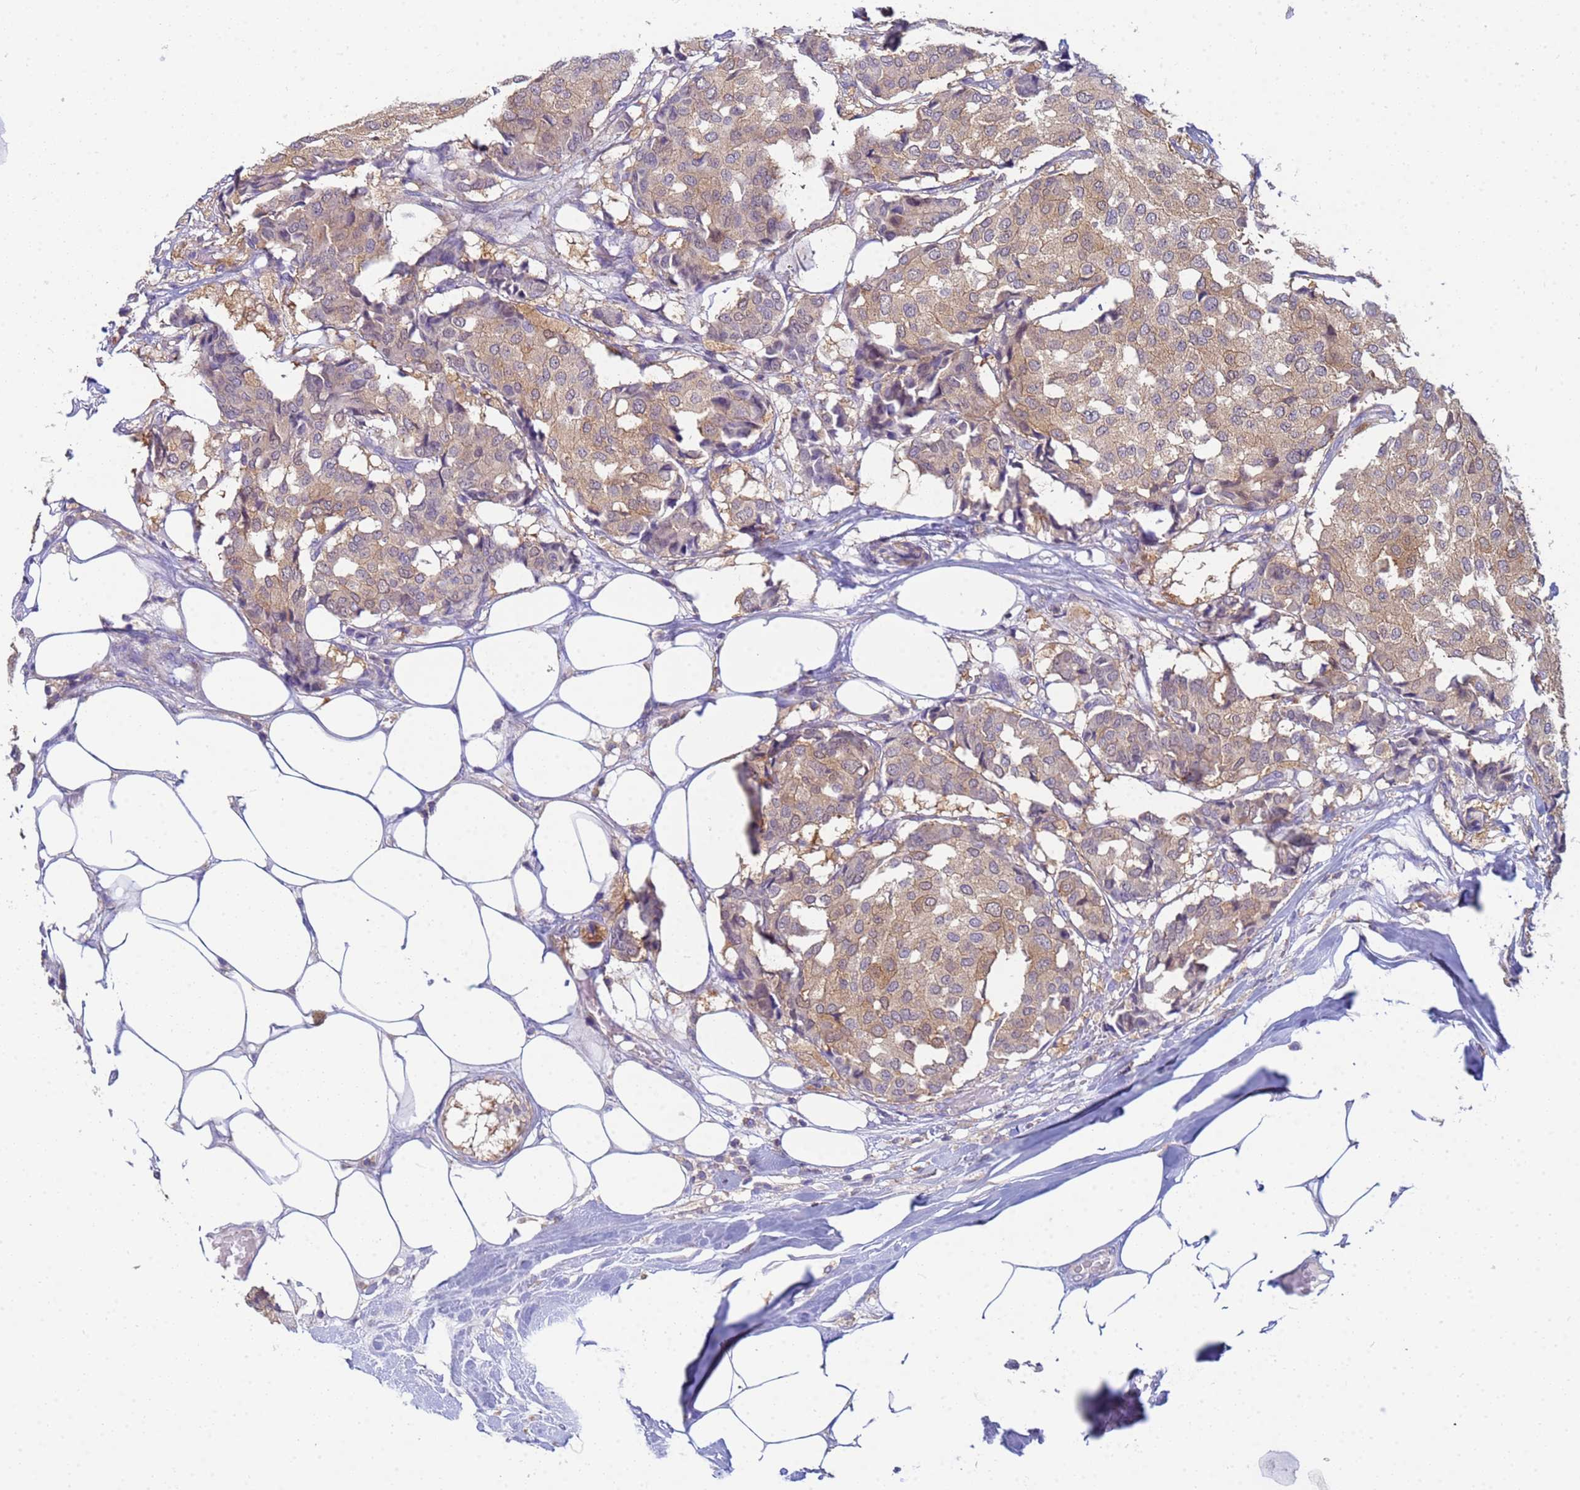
{"staining": {"intensity": "weak", "quantity": ">75%", "location": "cytoplasmic/membranous"}, "tissue": "breast cancer", "cell_type": "Tumor cells", "image_type": "cancer", "snomed": [{"axis": "morphology", "description": "Duct carcinoma"}, {"axis": "topography", "description": "Breast"}], "caption": "Breast cancer (intraductal carcinoma) stained for a protein demonstrates weak cytoplasmic/membranous positivity in tumor cells.", "gene": "KLHL13", "patient": {"sex": "female", "age": 75}}